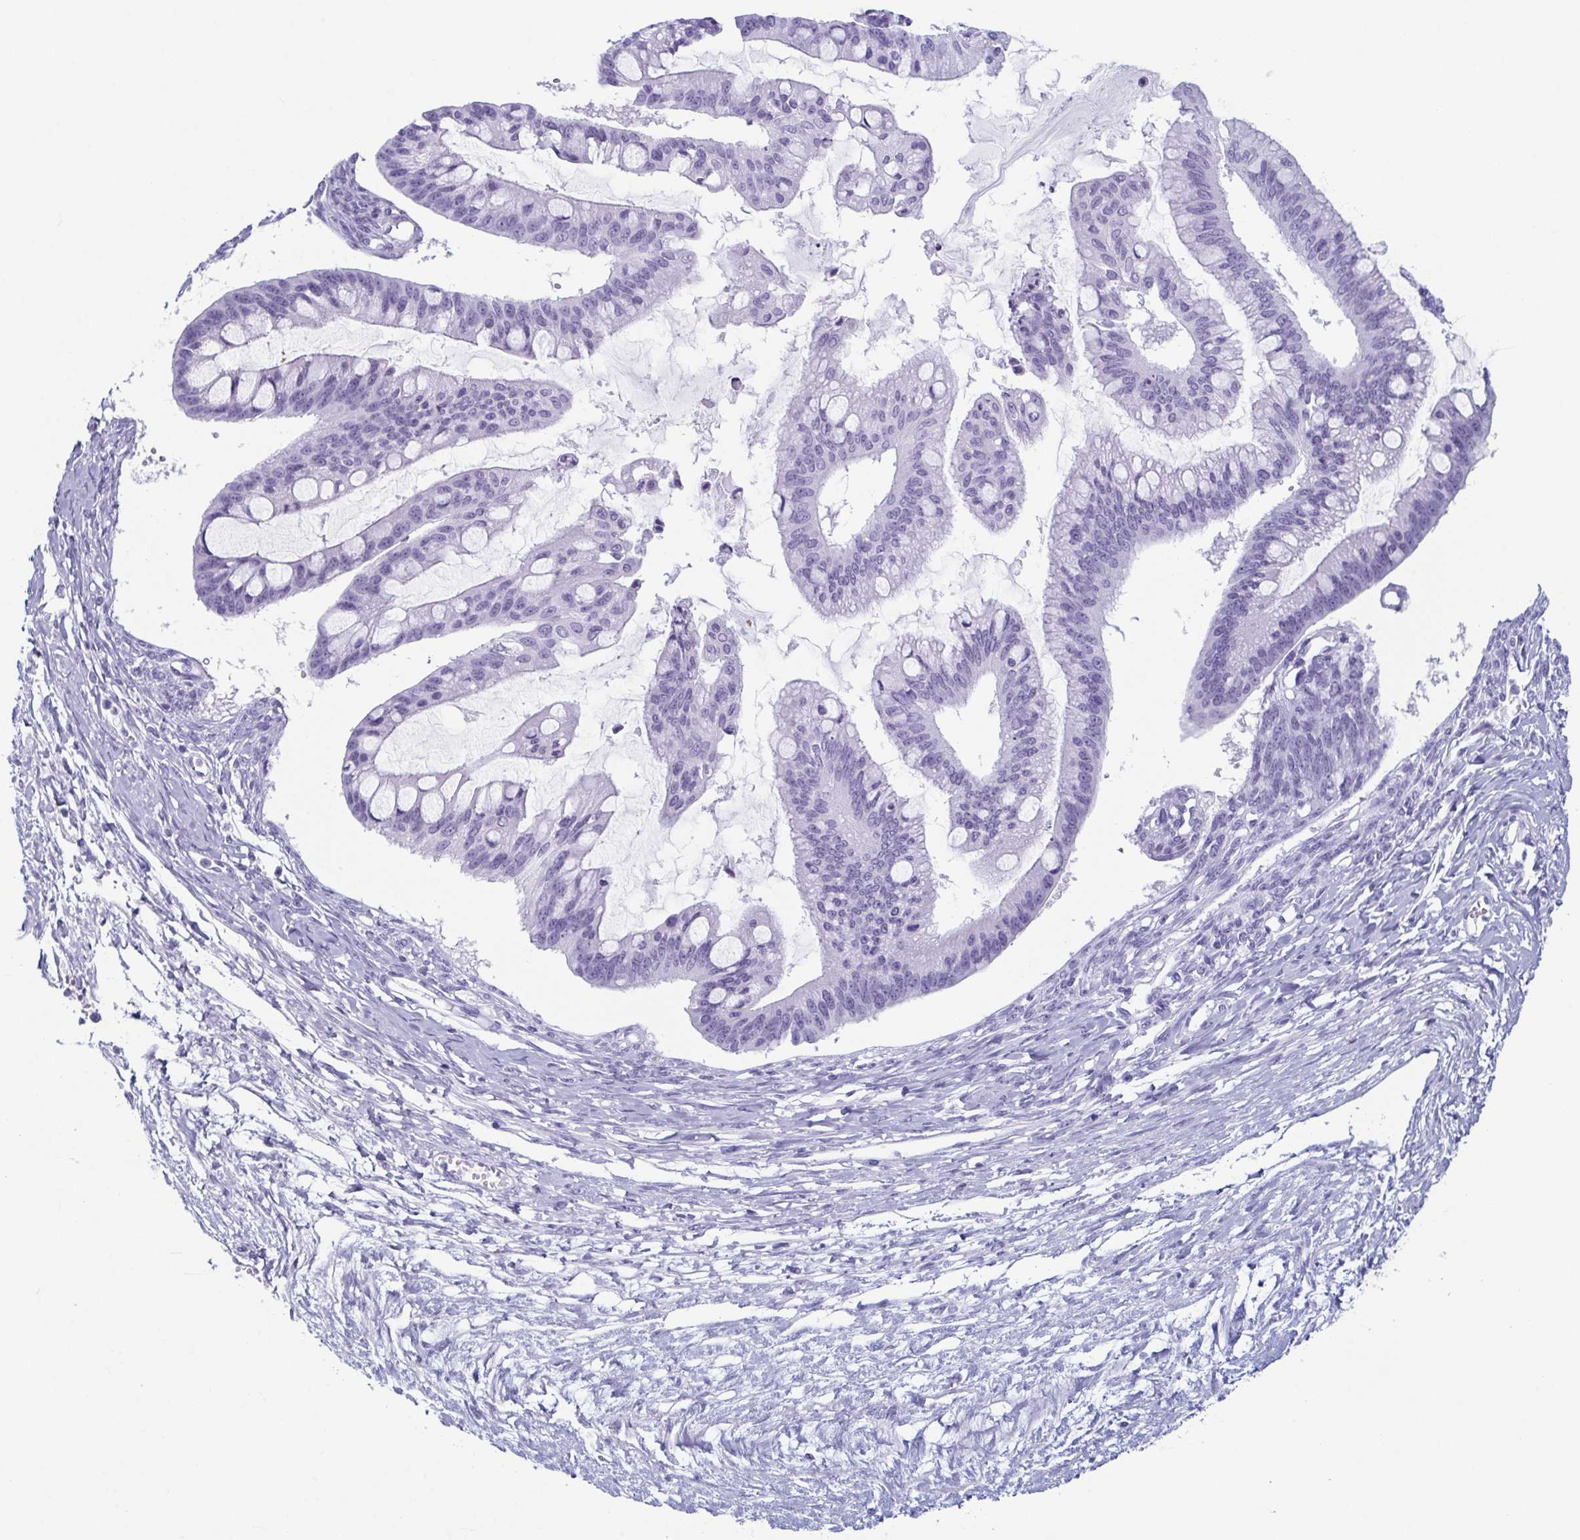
{"staining": {"intensity": "negative", "quantity": "none", "location": "none"}, "tissue": "ovarian cancer", "cell_type": "Tumor cells", "image_type": "cancer", "snomed": [{"axis": "morphology", "description": "Cystadenocarcinoma, mucinous, NOS"}, {"axis": "topography", "description": "Ovary"}], "caption": "Micrograph shows no significant protein staining in tumor cells of ovarian cancer (mucinous cystadenocarcinoma).", "gene": "ENKUR", "patient": {"sex": "female", "age": 73}}